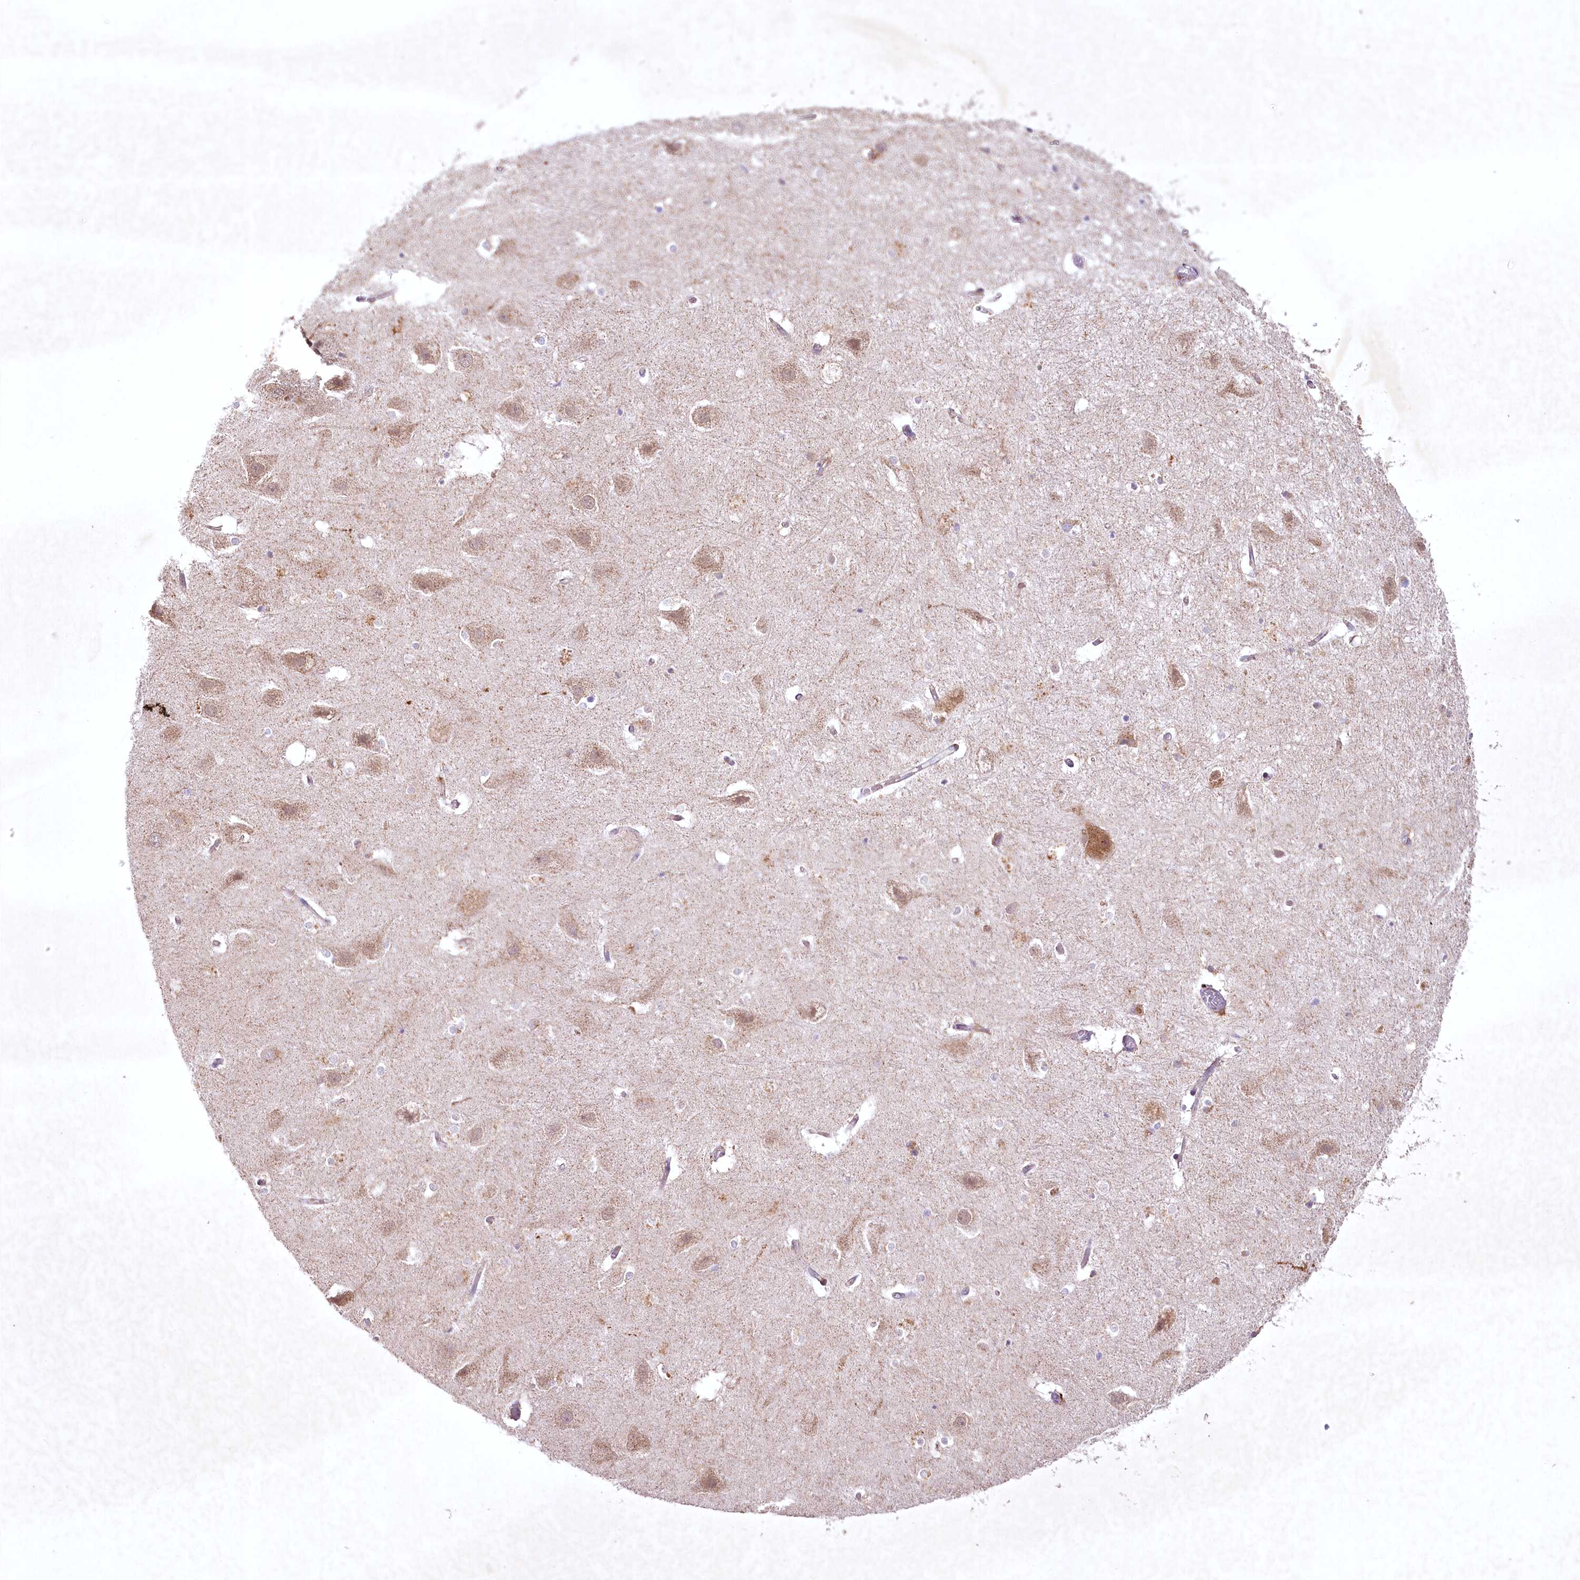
{"staining": {"intensity": "weak", "quantity": "<25%", "location": "cytoplasmic/membranous"}, "tissue": "hippocampus", "cell_type": "Glial cells", "image_type": "normal", "snomed": [{"axis": "morphology", "description": "Normal tissue, NOS"}, {"axis": "topography", "description": "Hippocampus"}], "caption": "IHC of unremarkable human hippocampus displays no expression in glial cells. Nuclei are stained in blue.", "gene": "MRPL44", "patient": {"sex": "female", "age": 52}}